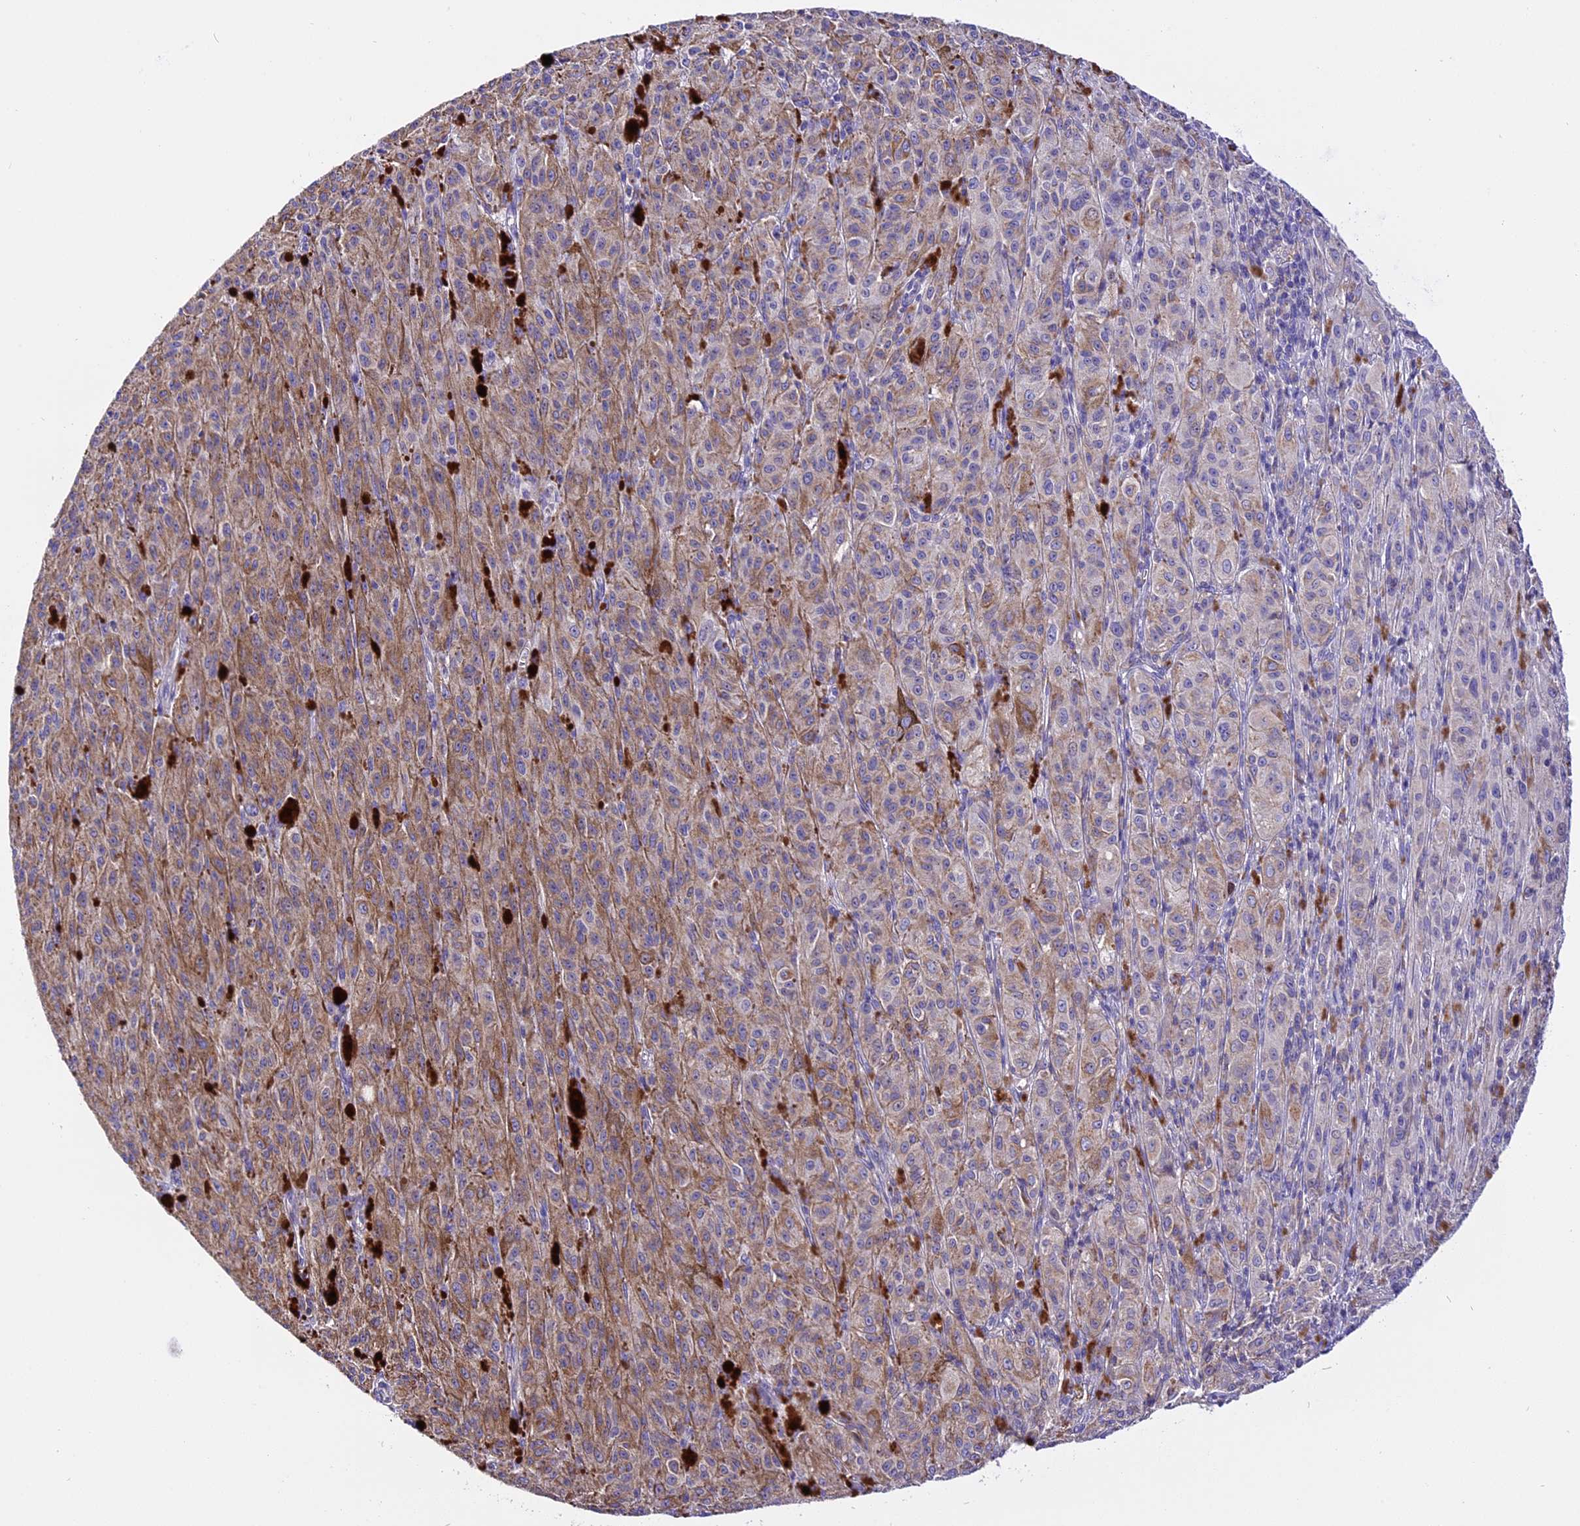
{"staining": {"intensity": "weak", "quantity": "<25%", "location": "cytoplasmic/membranous"}, "tissue": "melanoma", "cell_type": "Tumor cells", "image_type": "cancer", "snomed": [{"axis": "morphology", "description": "Malignant melanoma, NOS"}, {"axis": "topography", "description": "Skin"}], "caption": "A photomicrograph of human malignant melanoma is negative for staining in tumor cells.", "gene": "MAP3K7CL", "patient": {"sex": "female", "age": 52}}